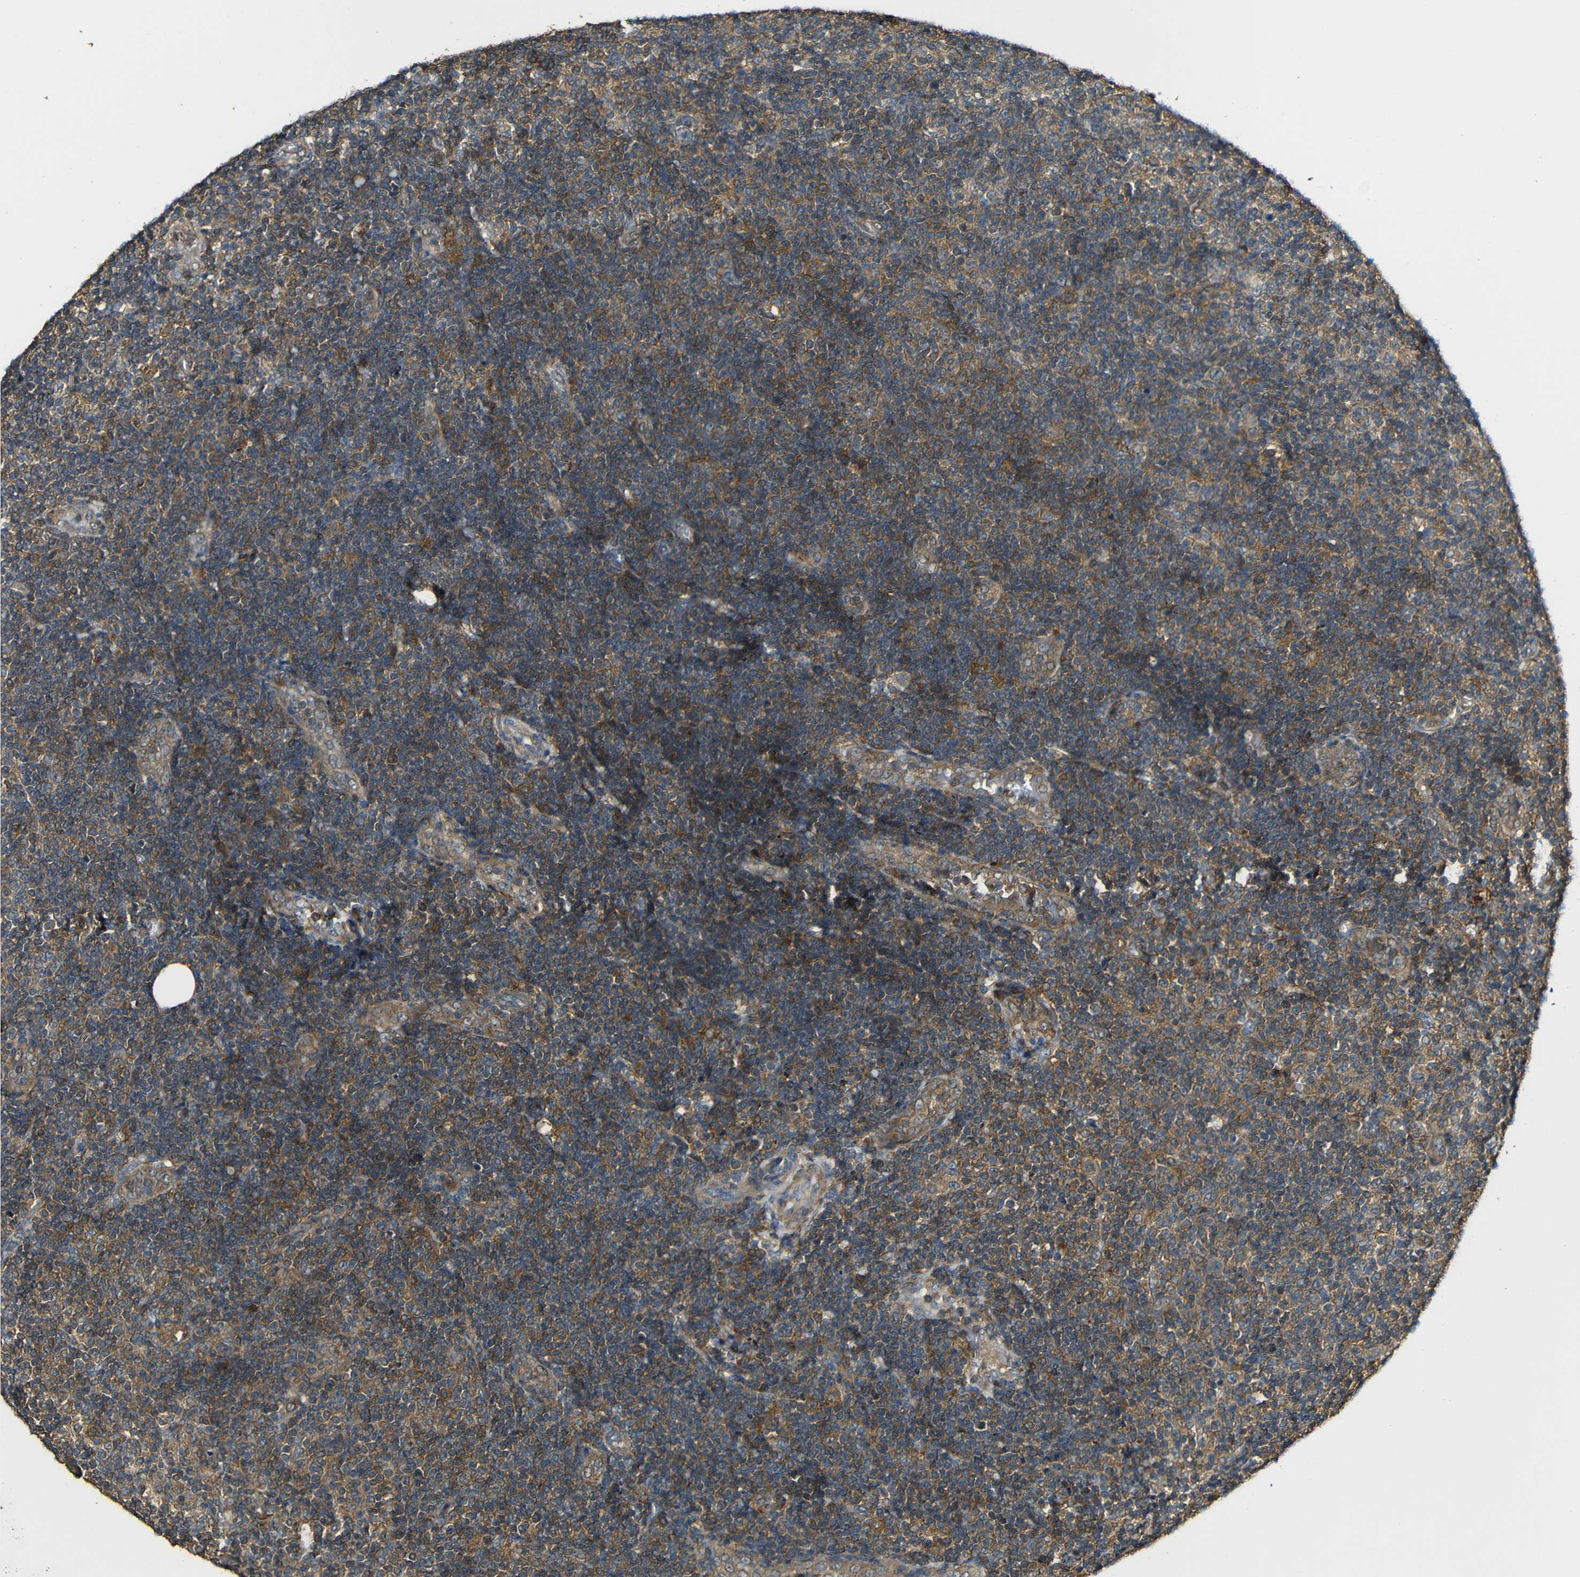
{"staining": {"intensity": "moderate", "quantity": ">75%", "location": "cytoplasmic/membranous"}, "tissue": "lymphoma", "cell_type": "Tumor cells", "image_type": "cancer", "snomed": [{"axis": "morphology", "description": "Malignant lymphoma, non-Hodgkin's type, Low grade"}, {"axis": "topography", "description": "Lymph node"}], "caption": "High-power microscopy captured an IHC histopathology image of lymphoma, revealing moderate cytoplasmic/membranous expression in about >75% of tumor cells.", "gene": "CASP8", "patient": {"sex": "male", "age": 83}}